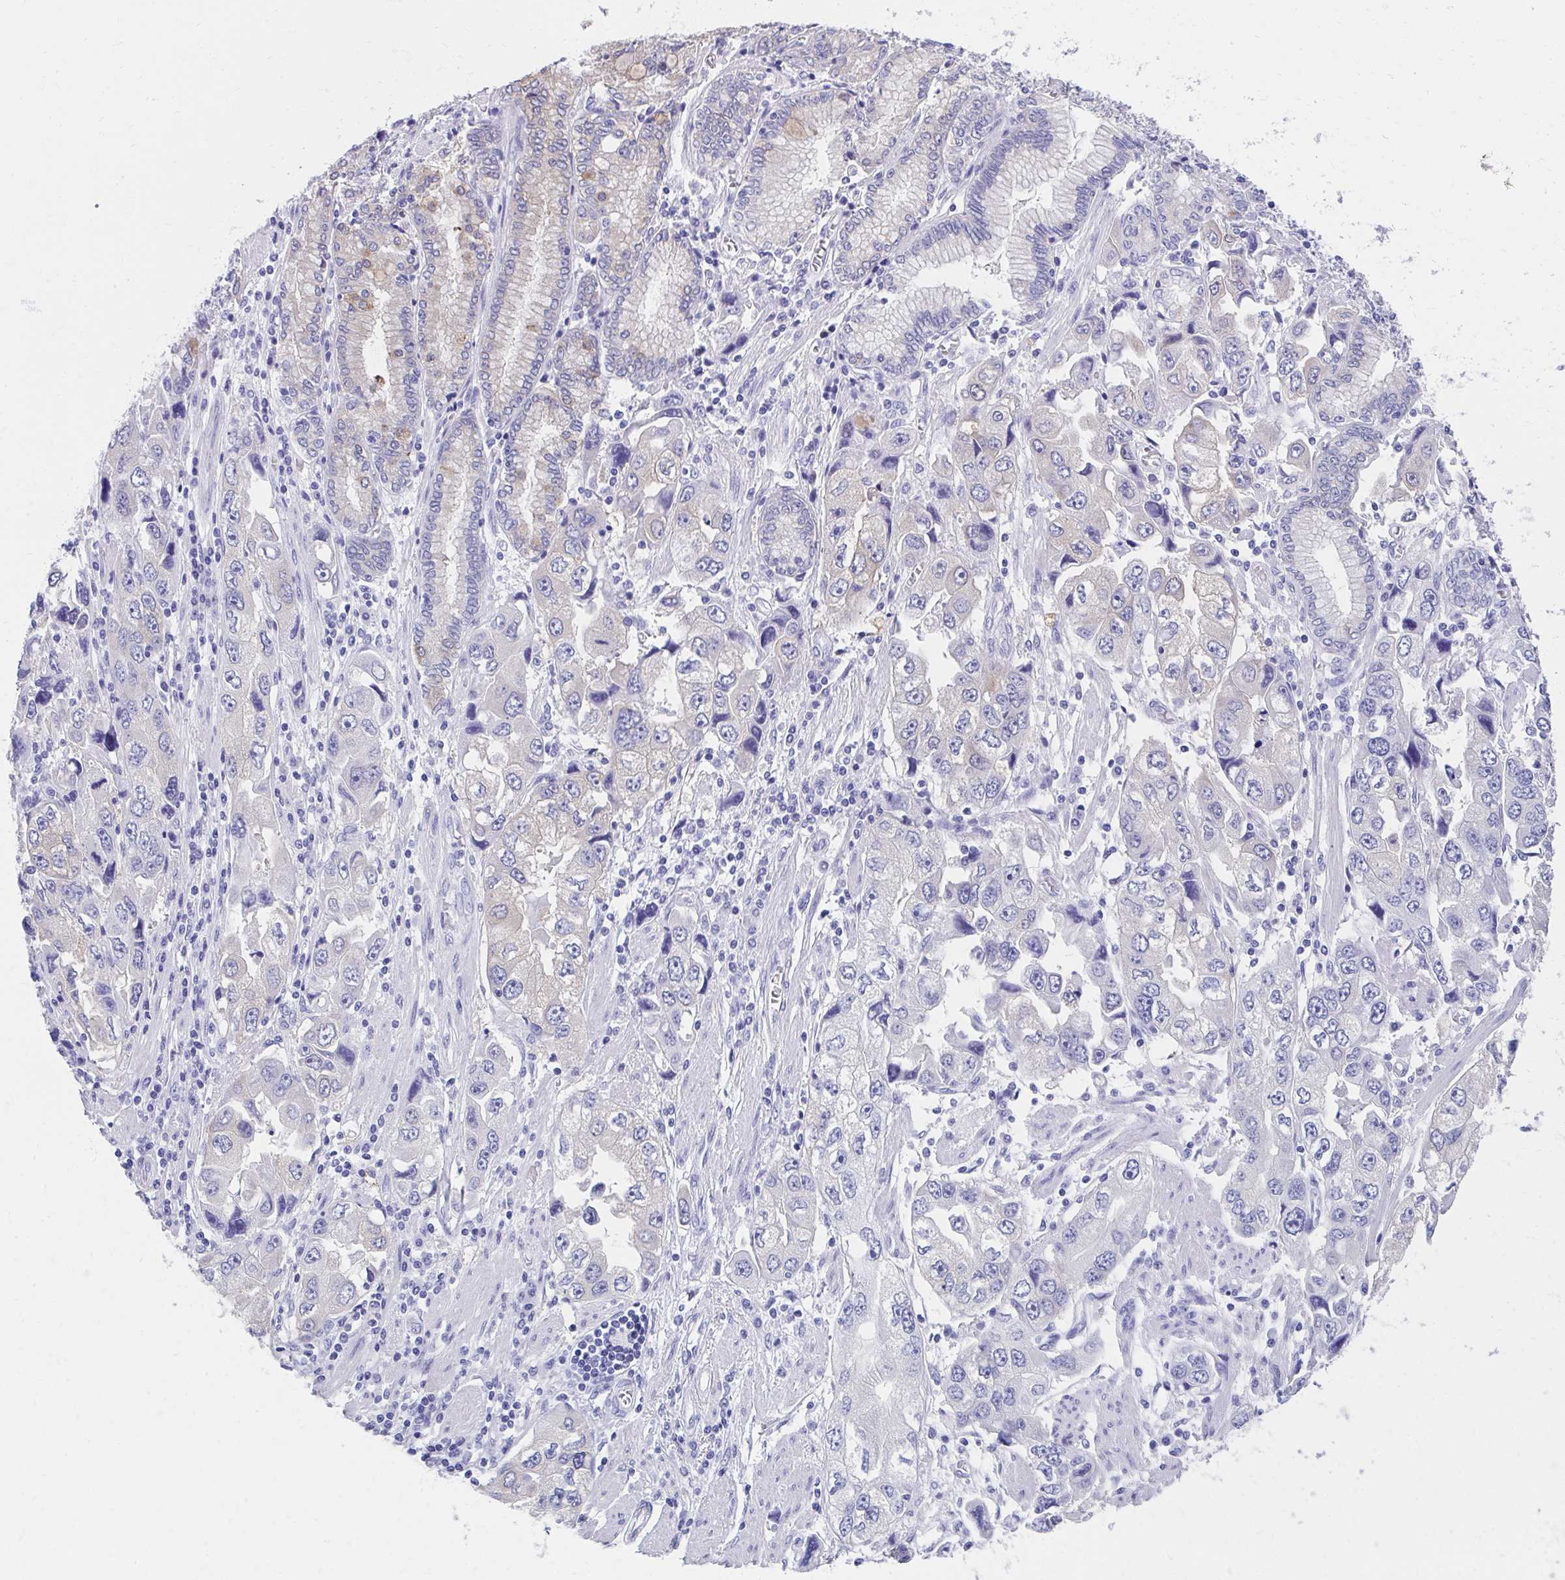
{"staining": {"intensity": "negative", "quantity": "none", "location": "none"}, "tissue": "stomach cancer", "cell_type": "Tumor cells", "image_type": "cancer", "snomed": [{"axis": "morphology", "description": "Adenocarcinoma, NOS"}, {"axis": "topography", "description": "Stomach, lower"}], "caption": "The histopathology image demonstrates no significant expression in tumor cells of stomach cancer.", "gene": "HGD", "patient": {"sex": "female", "age": 93}}